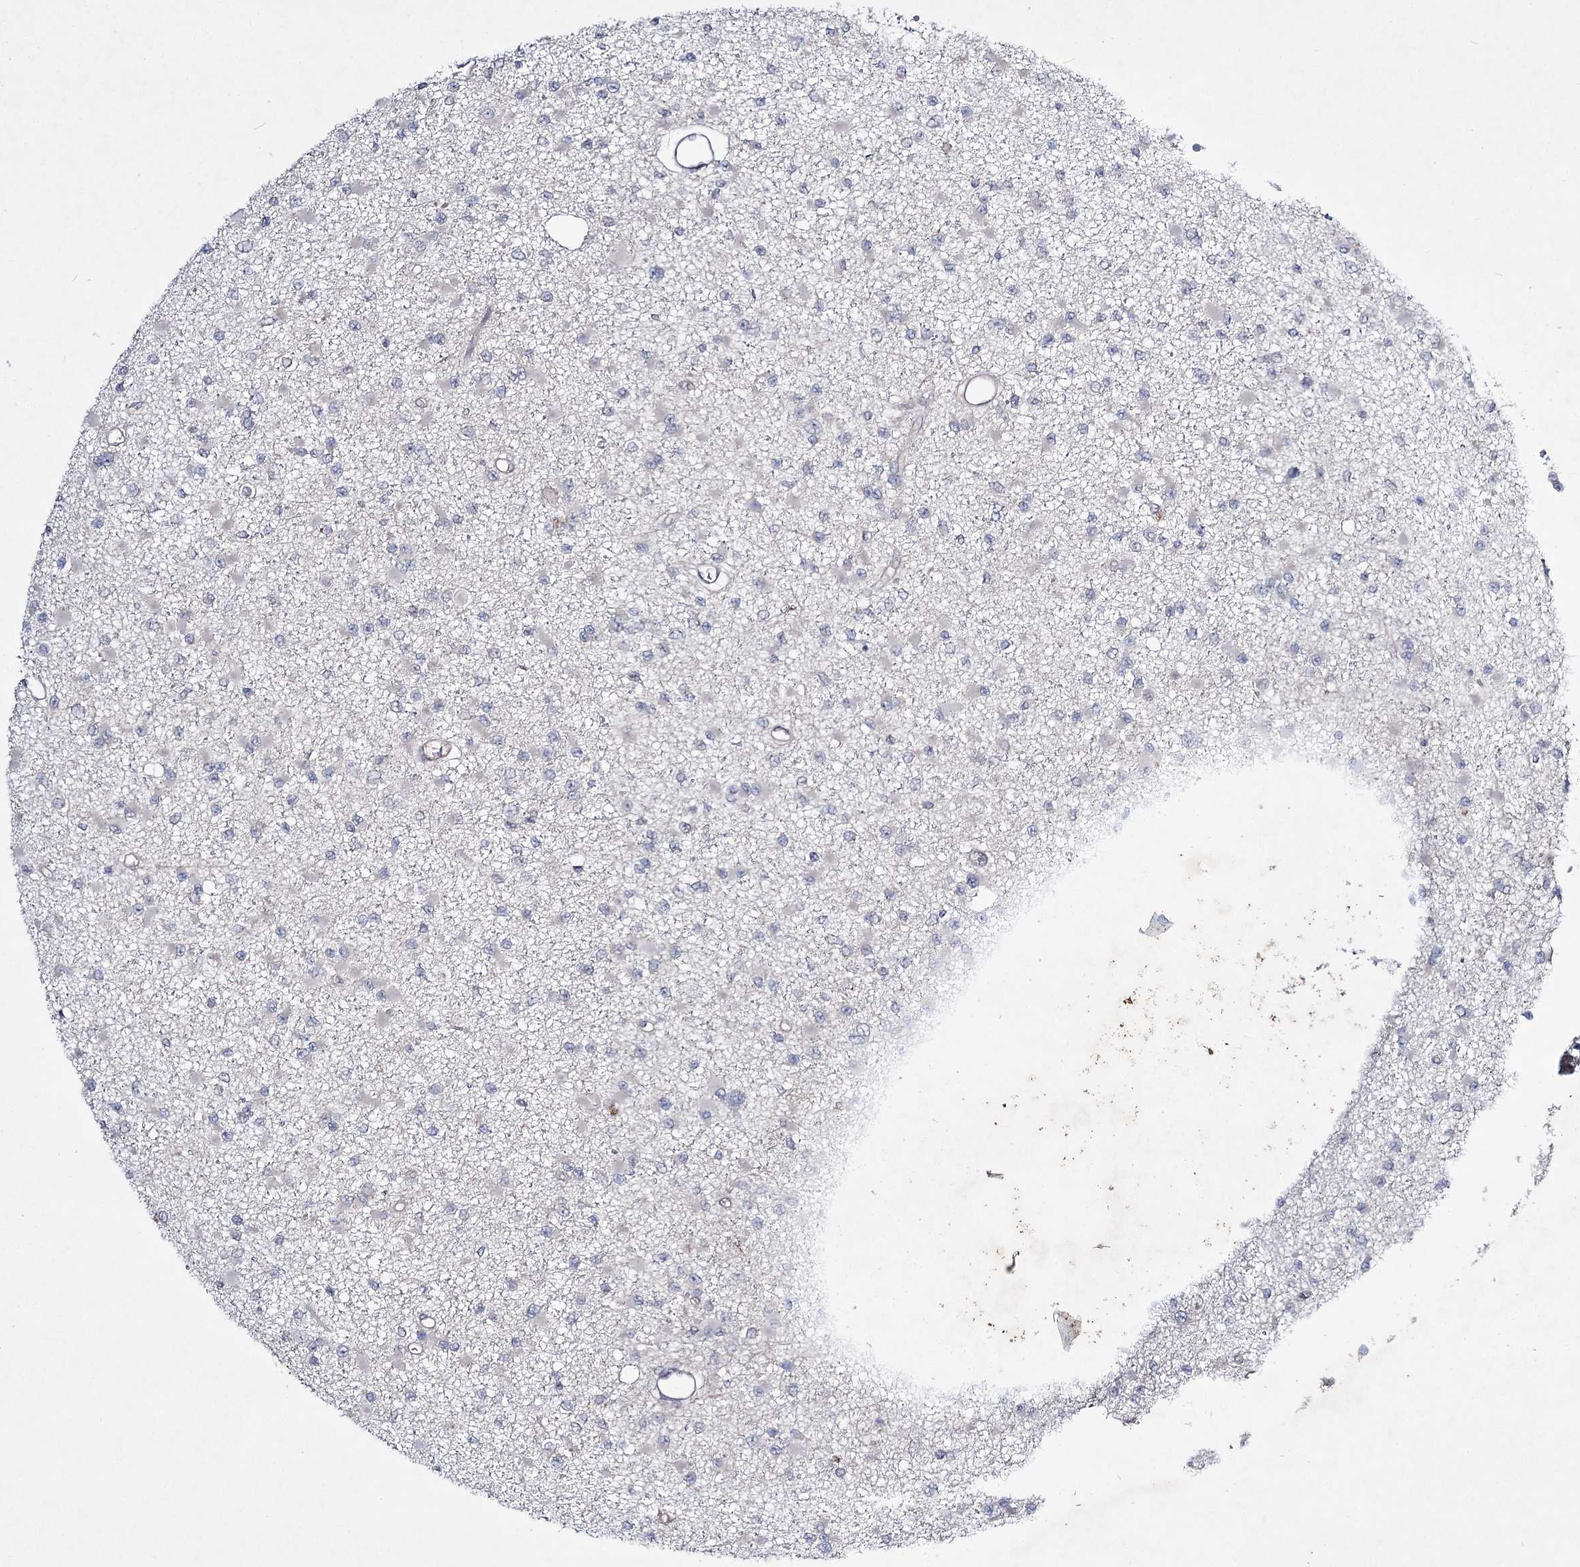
{"staining": {"intensity": "negative", "quantity": "none", "location": "none"}, "tissue": "glioma", "cell_type": "Tumor cells", "image_type": "cancer", "snomed": [{"axis": "morphology", "description": "Glioma, malignant, Low grade"}, {"axis": "topography", "description": "Brain"}], "caption": "The micrograph reveals no staining of tumor cells in malignant glioma (low-grade).", "gene": "HOXC11", "patient": {"sex": "female", "age": 22}}